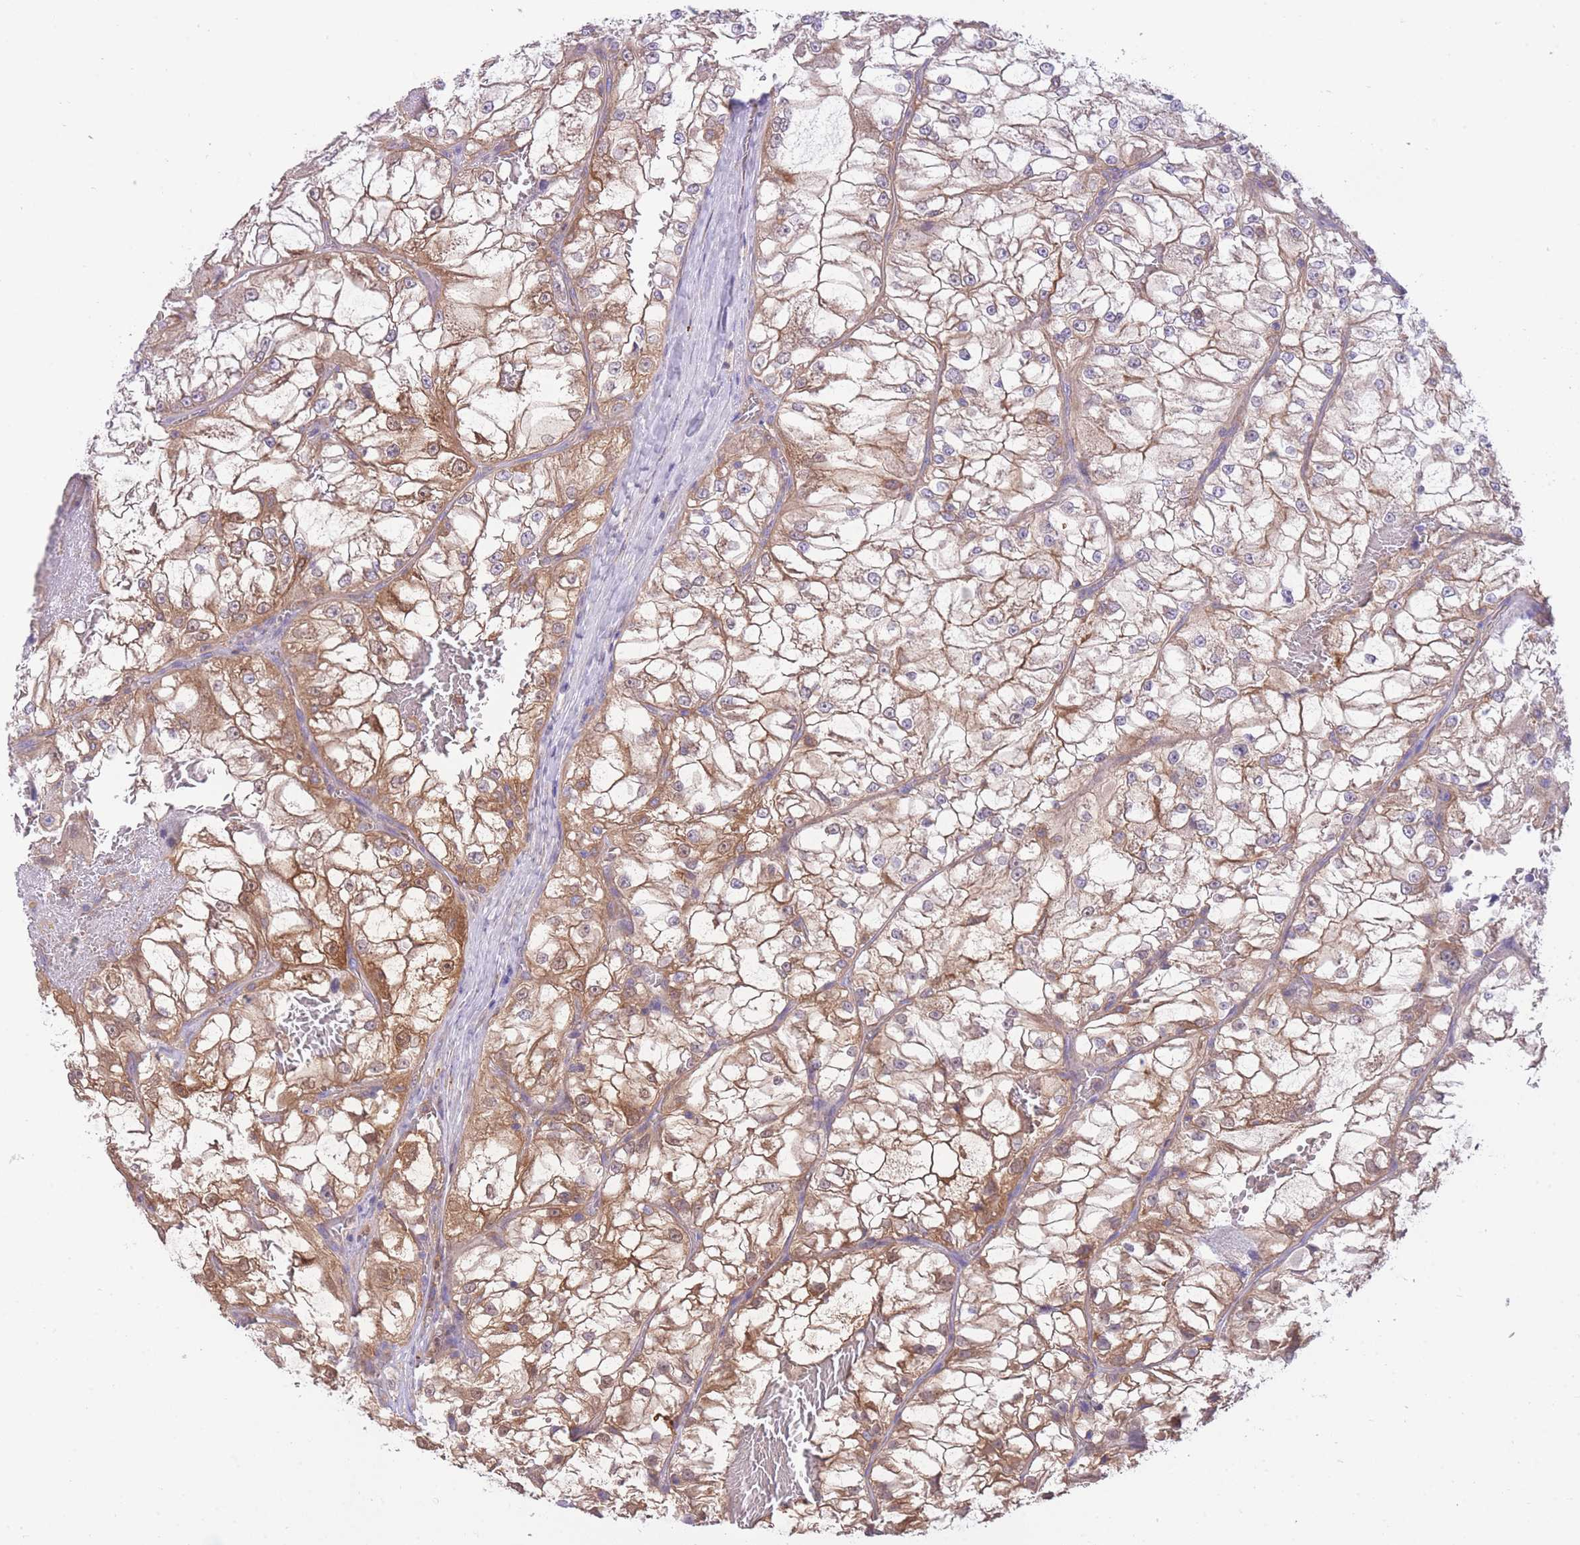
{"staining": {"intensity": "moderate", "quantity": "25%-75%", "location": "cytoplasmic/membranous"}, "tissue": "renal cancer", "cell_type": "Tumor cells", "image_type": "cancer", "snomed": [{"axis": "morphology", "description": "Adenocarcinoma, NOS"}, {"axis": "topography", "description": "Kidney"}], "caption": "Immunohistochemistry (DAB) staining of human renal adenocarcinoma shows moderate cytoplasmic/membranous protein expression in about 25%-75% of tumor cells. (DAB IHC, brown staining for protein, blue staining for nuclei).", "gene": "NAMPT", "patient": {"sex": "female", "age": 72}}